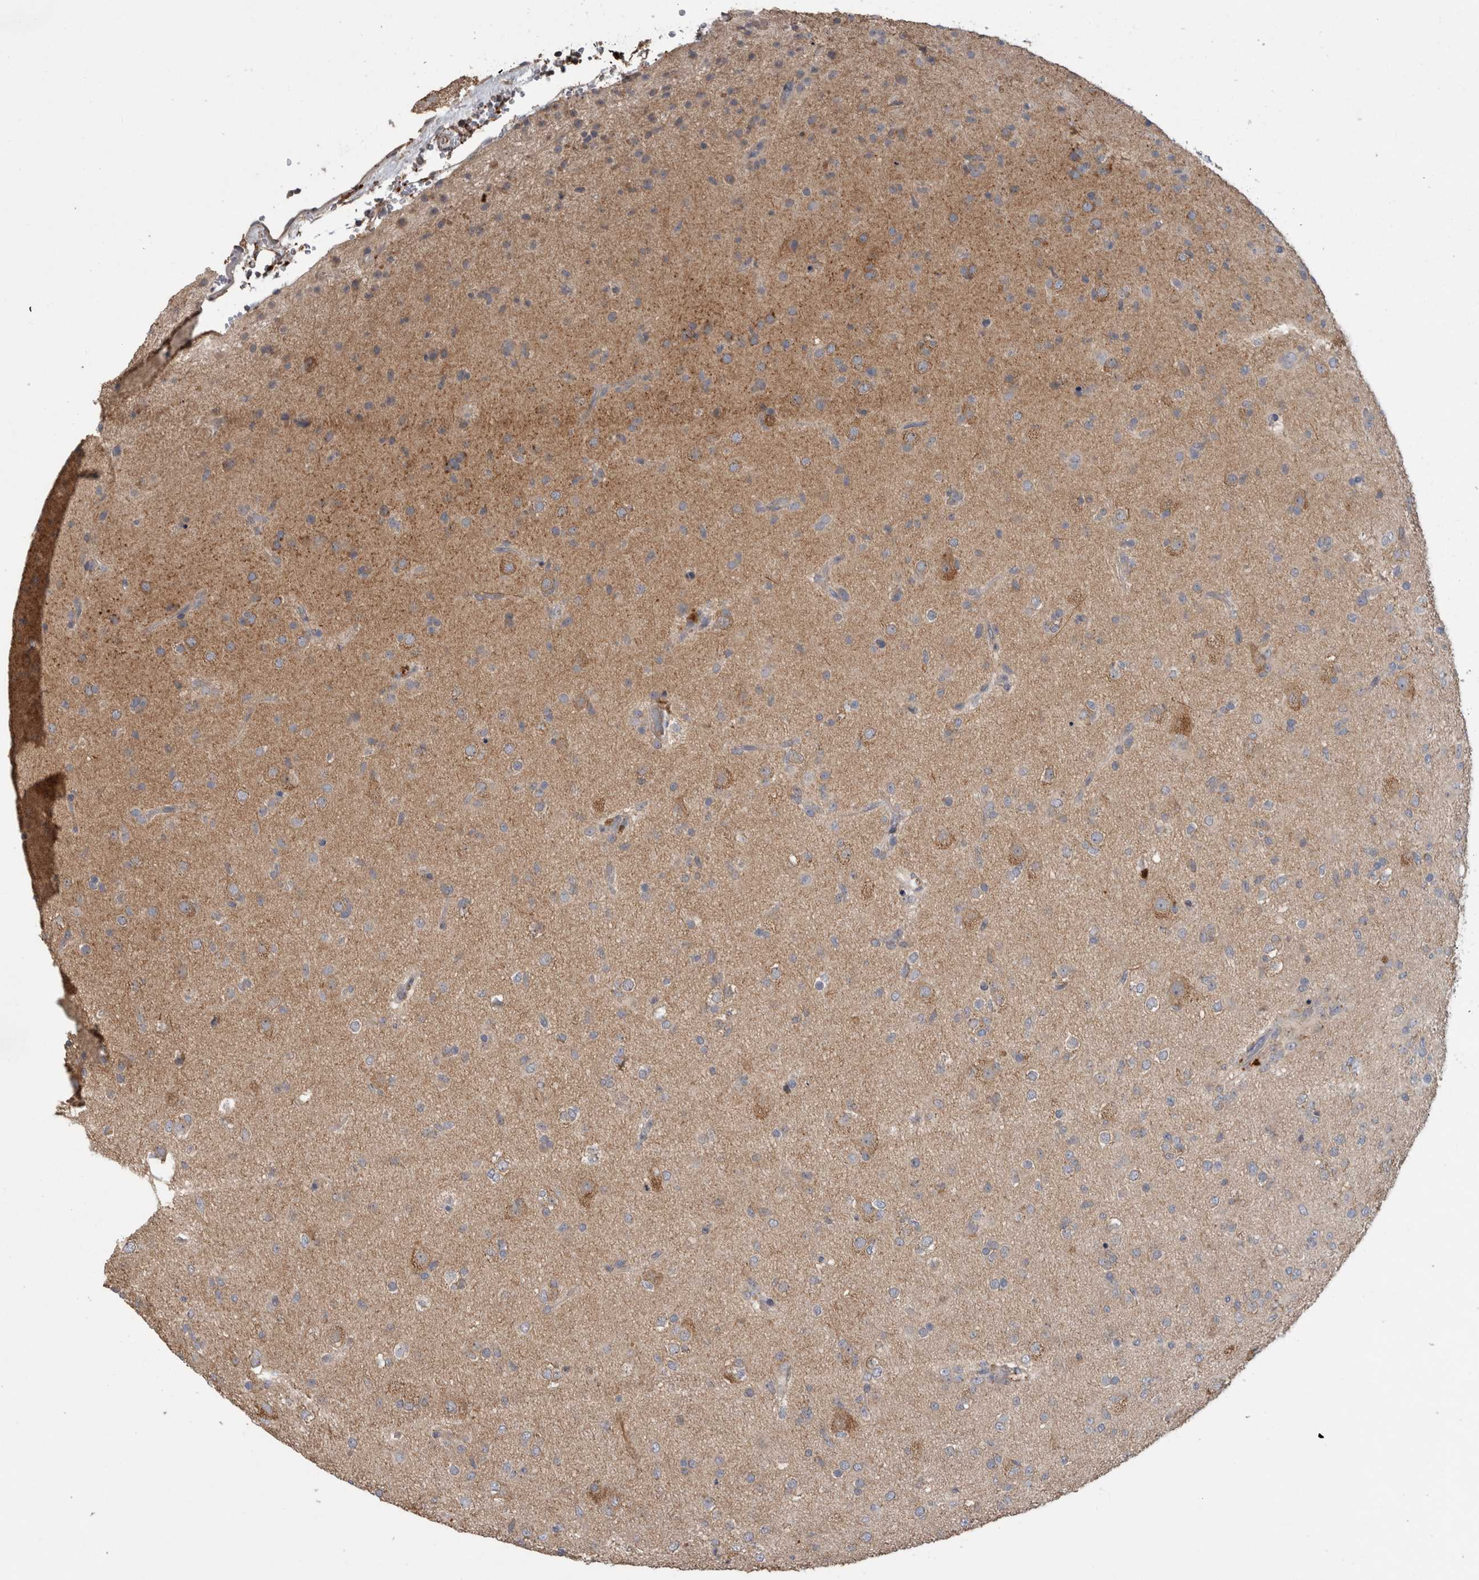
{"staining": {"intensity": "moderate", "quantity": "<25%", "location": "cytoplasmic/membranous"}, "tissue": "glioma", "cell_type": "Tumor cells", "image_type": "cancer", "snomed": [{"axis": "morphology", "description": "Glioma, malignant, Low grade"}, {"axis": "topography", "description": "Brain"}], "caption": "Immunohistochemical staining of malignant low-grade glioma reveals low levels of moderate cytoplasmic/membranous staining in about <25% of tumor cells.", "gene": "TARBP1", "patient": {"sex": "male", "age": 65}}